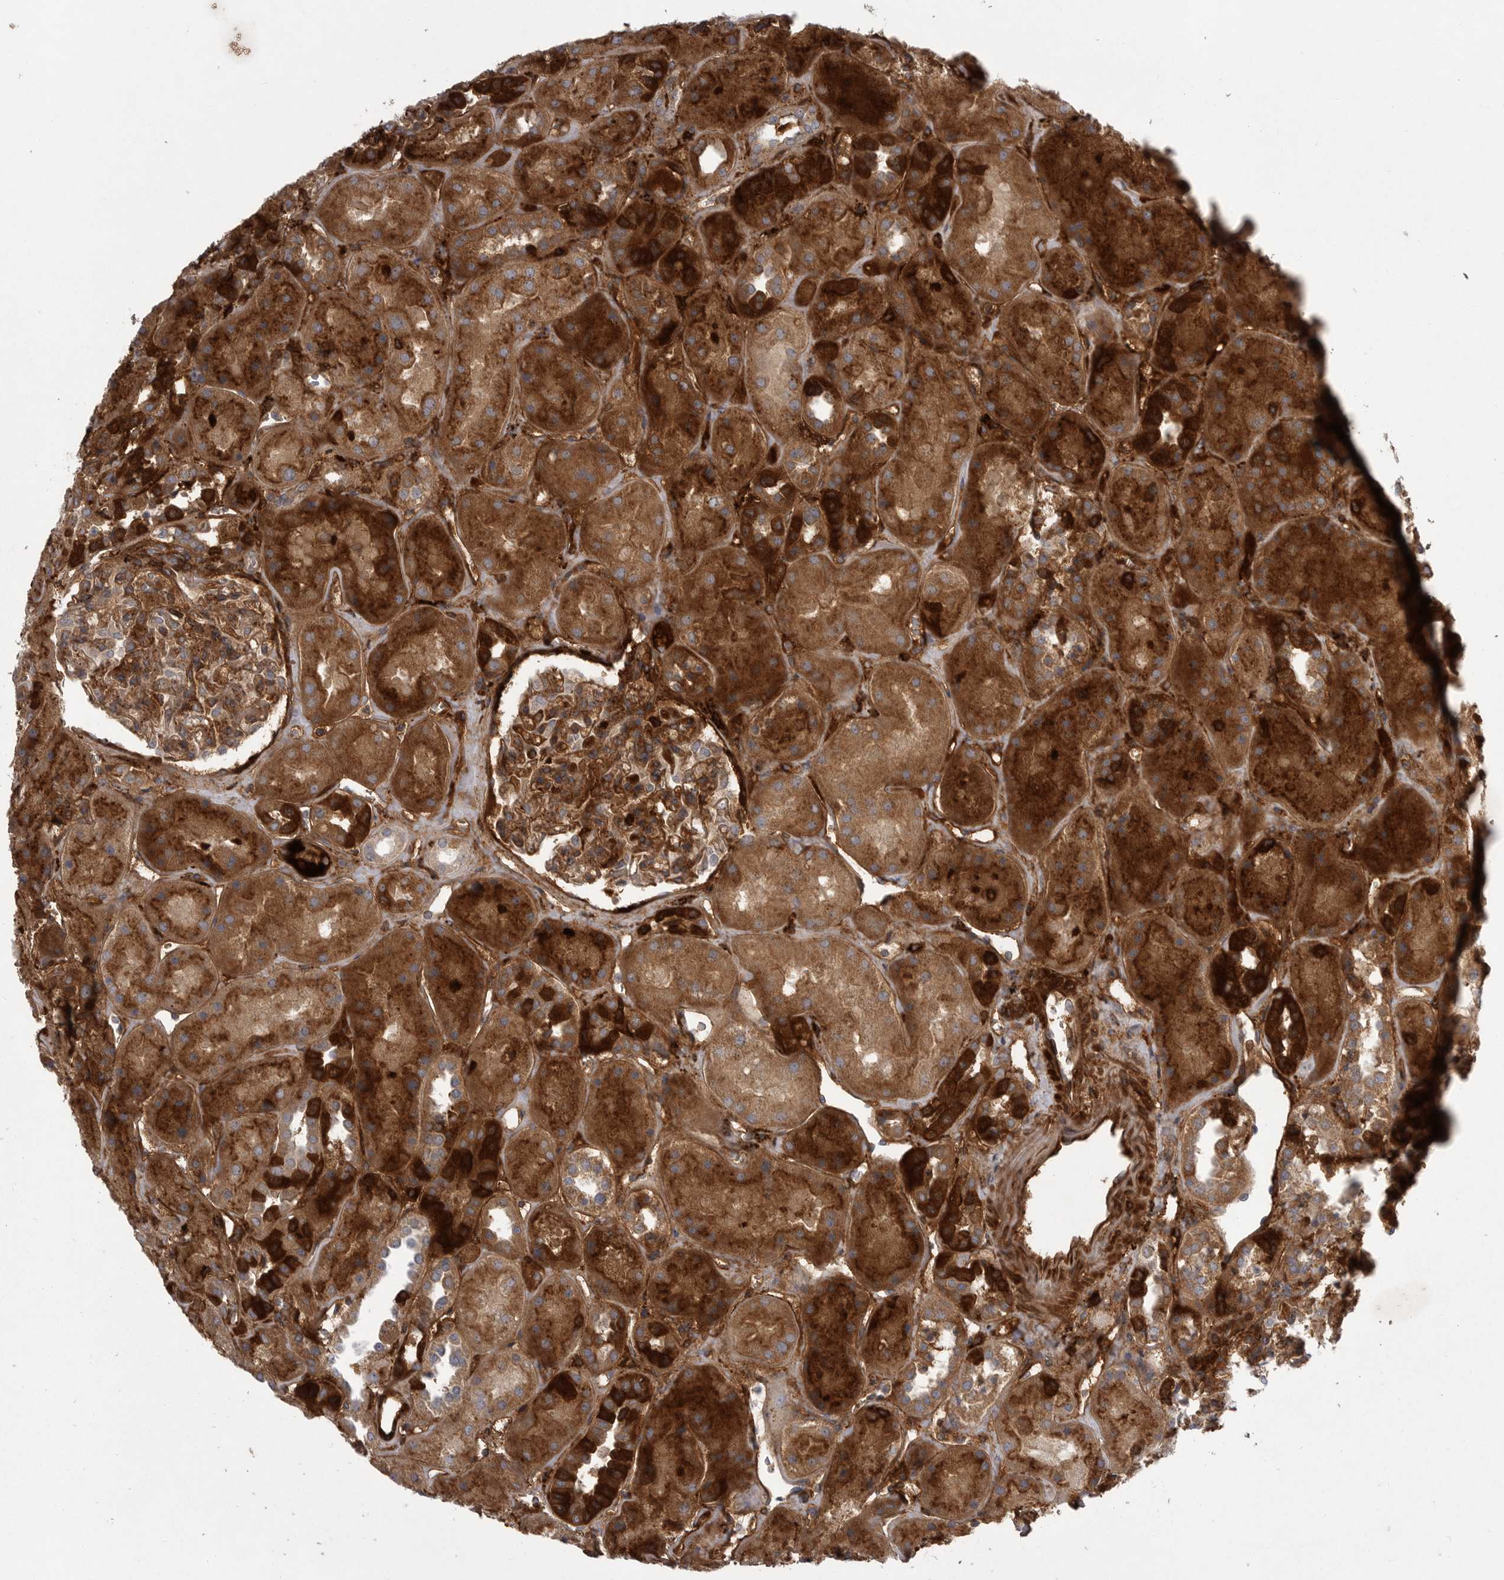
{"staining": {"intensity": "moderate", "quantity": "25%-75%", "location": "cytoplasmic/membranous"}, "tissue": "kidney", "cell_type": "Cells in glomeruli", "image_type": "normal", "snomed": [{"axis": "morphology", "description": "Normal tissue, NOS"}, {"axis": "topography", "description": "Kidney"}], "caption": "Immunohistochemical staining of normal kidney shows 25%-75% levels of moderate cytoplasmic/membranous protein expression in about 25%-75% of cells in glomeruli.", "gene": "CRP", "patient": {"sex": "male", "age": 70}}